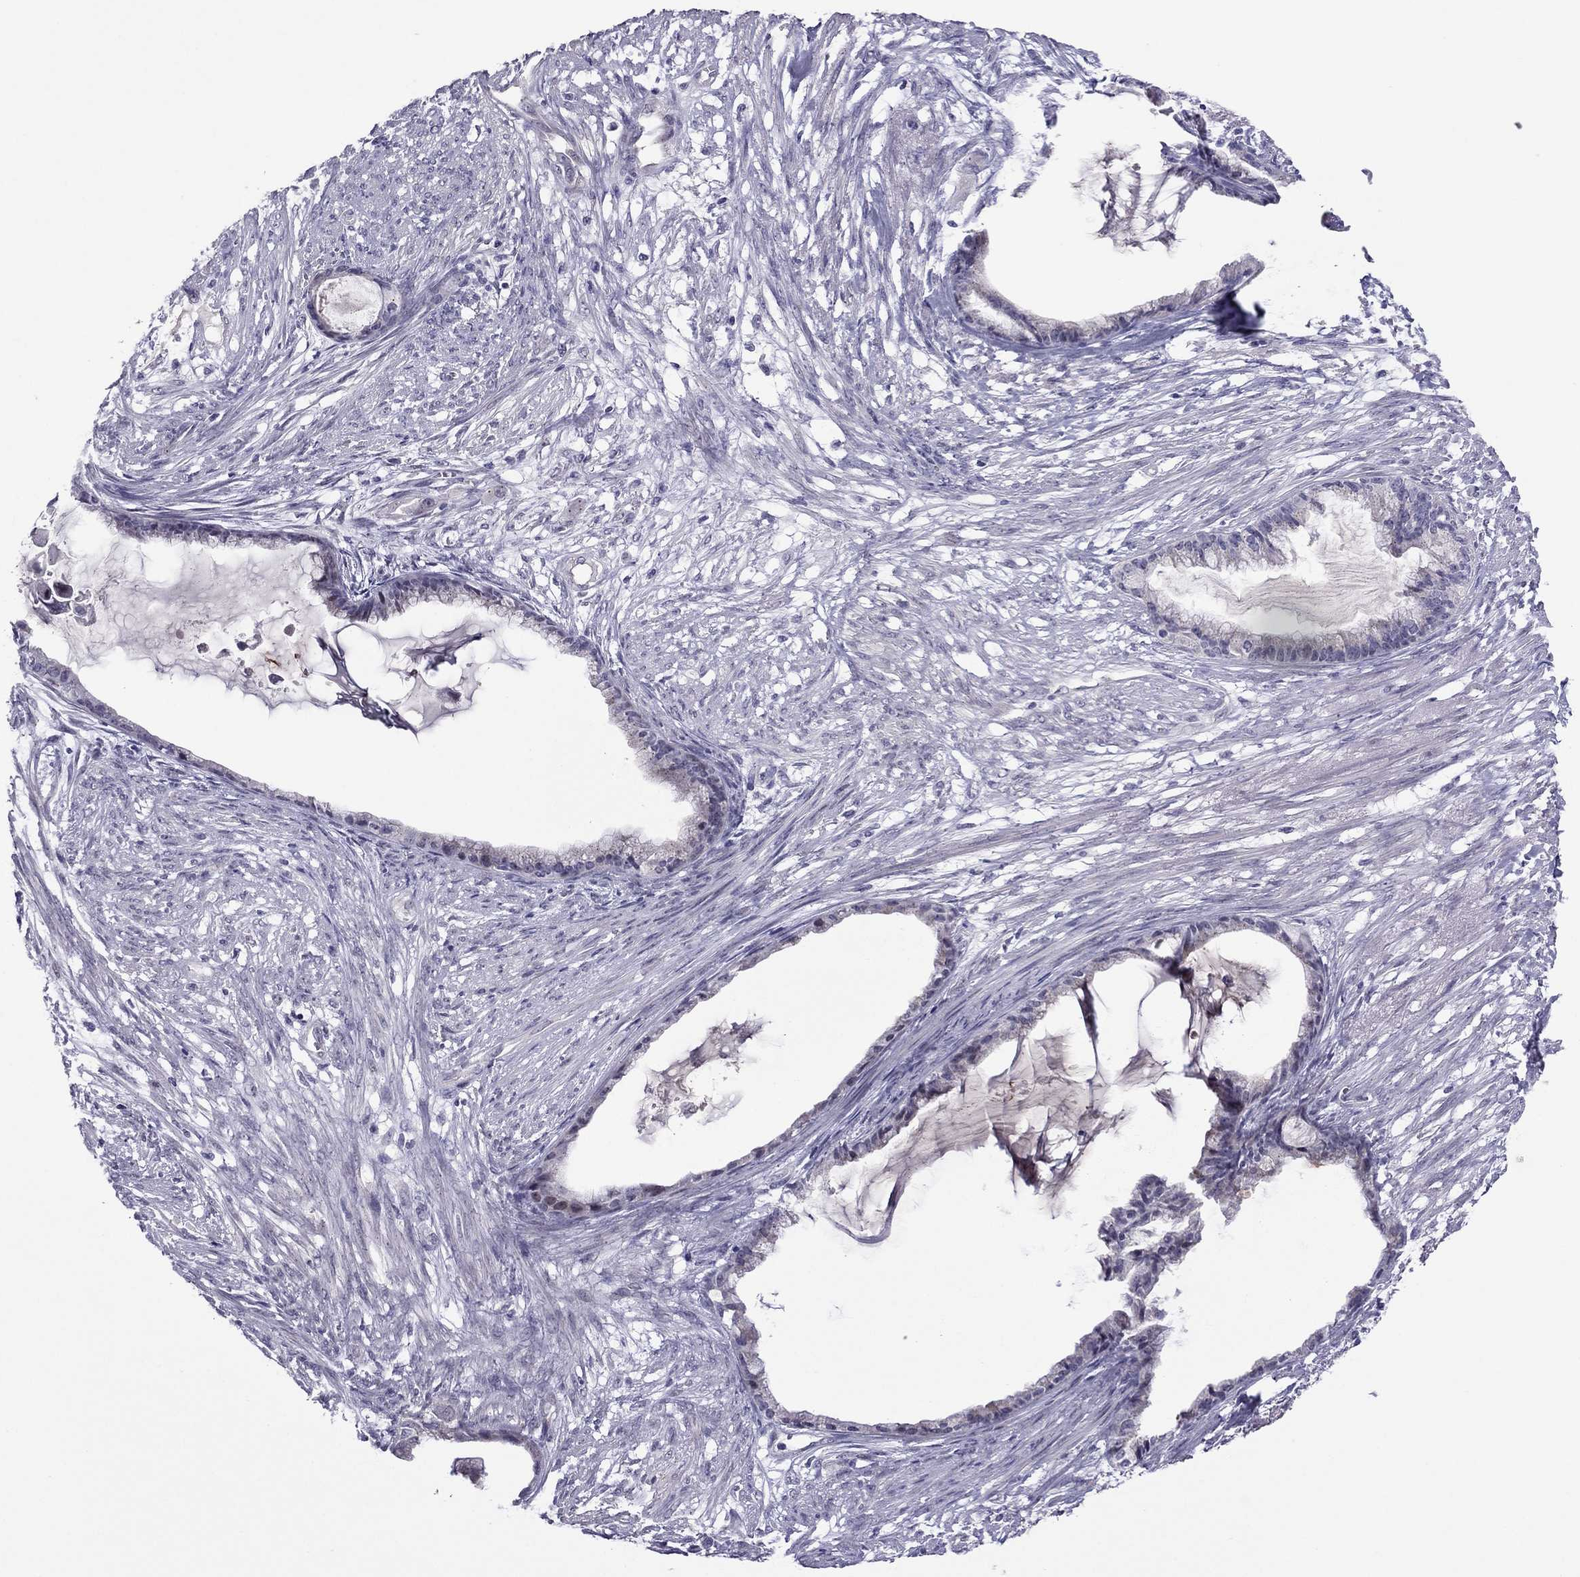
{"staining": {"intensity": "negative", "quantity": "none", "location": "none"}, "tissue": "endometrial cancer", "cell_type": "Tumor cells", "image_type": "cancer", "snomed": [{"axis": "morphology", "description": "Adenocarcinoma, NOS"}, {"axis": "topography", "description": "Endometrium"}], "caption": "DAB immunohistochemical staining of human adenocarcinoma (endometrial) reveals no significant expression in tumor cells.", "gene": "MYBPH", "patient": {"sex": "female", "age": 86}}